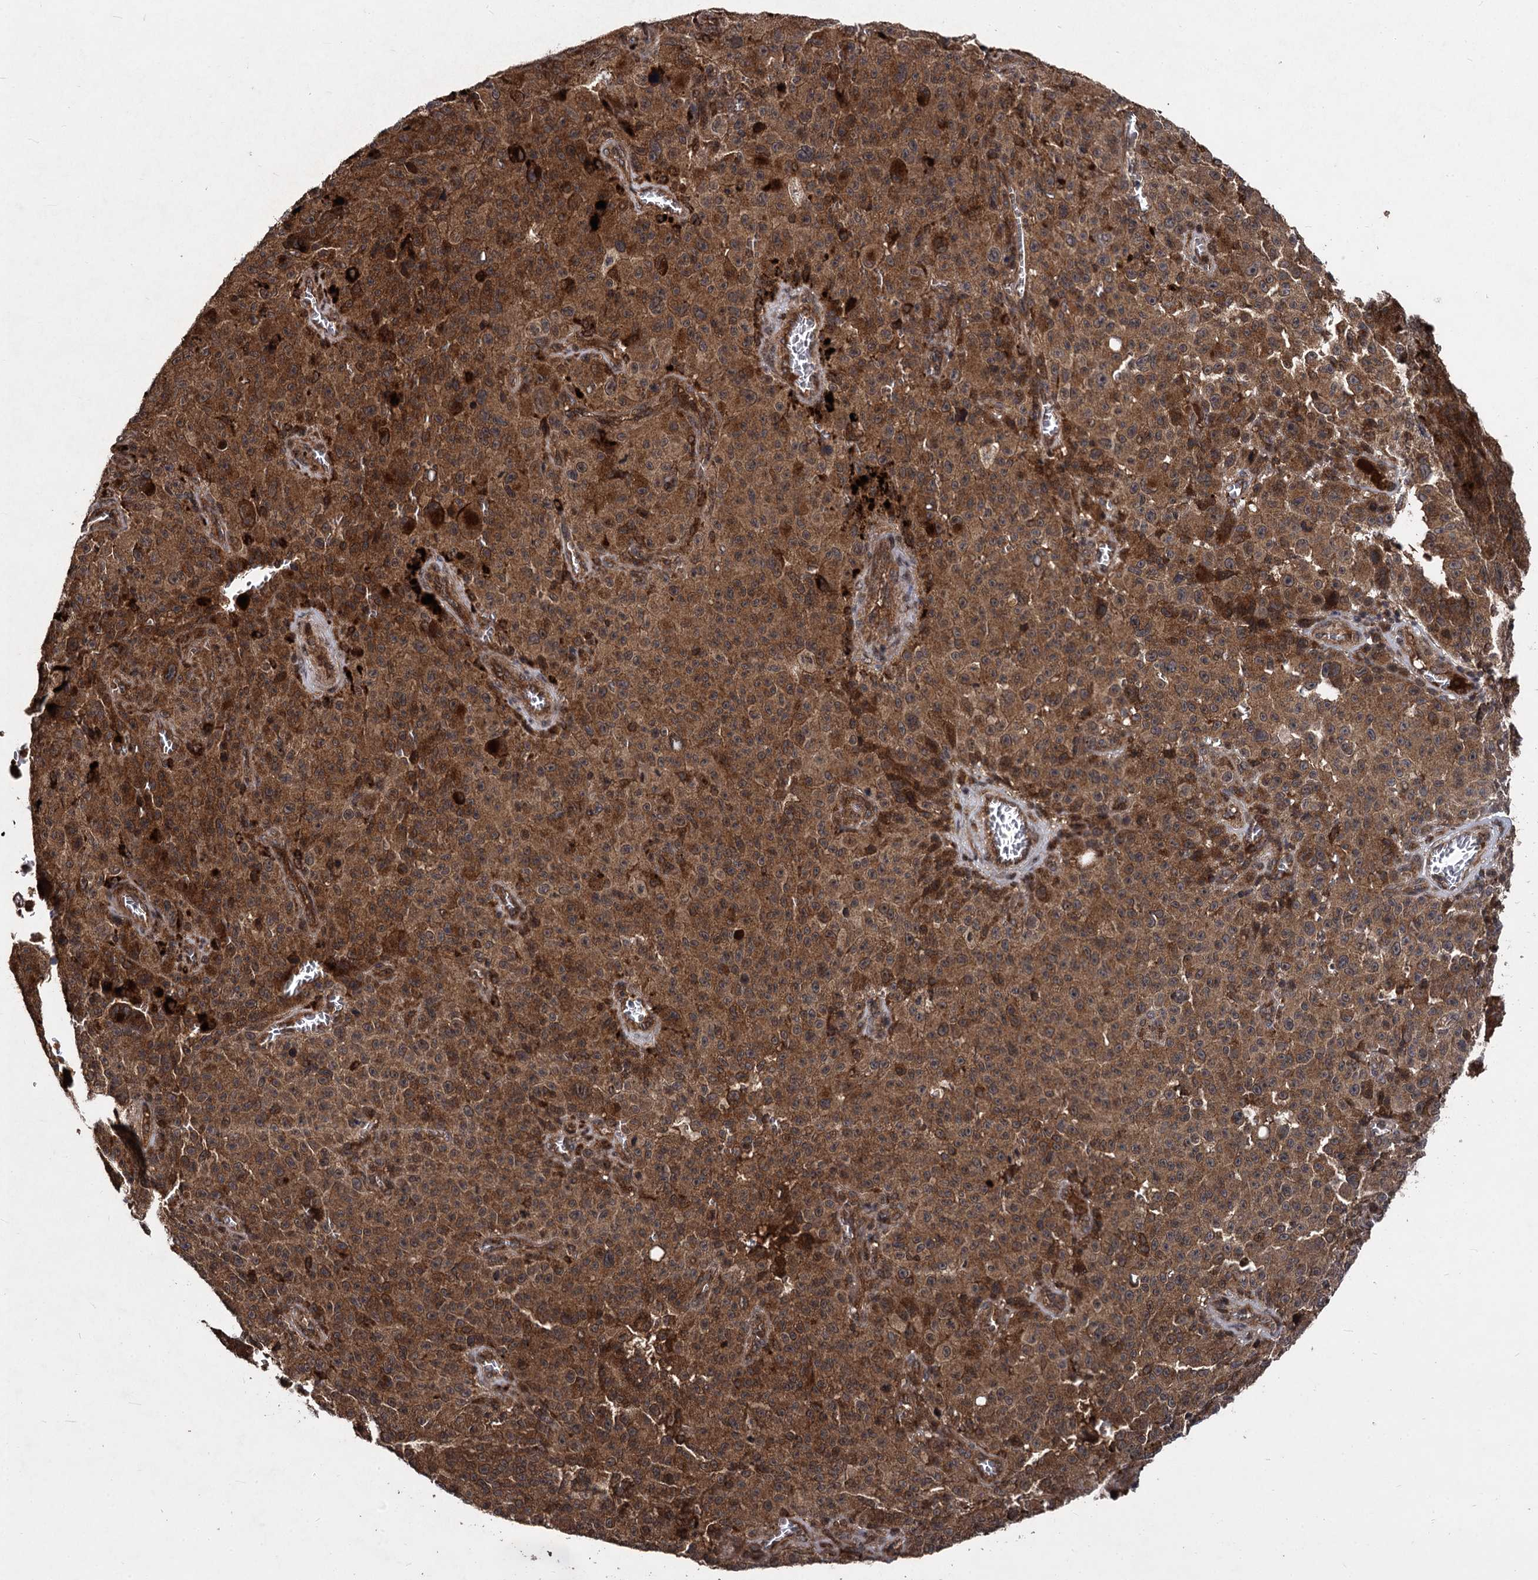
{"staining": {"intensity": "moderate", "quantity": ">75%", "location": "cytoplasmic/membranous"}, "tissue": "melanoma", "cell_type": "Tumor cells", "image_type": "cancer", "snomed": [{"axis": "morphology", "description": "Malignant melanoma, NOS"}, {"axis": "topography", "description": "Skin"}], "caption": "The image demonstrates staining of melanoma, revealing moderate cytoplasmic/membranous protein staining (brown color) within tumor cells. Using DAB (3,3'-diaminobenzidine) (brown) and hematoxylin (blue) stains, captured at high magnification using brightfield microscopy.", "gene": "BCL2L2", "patient": {"sex": "female", "age": 82}}